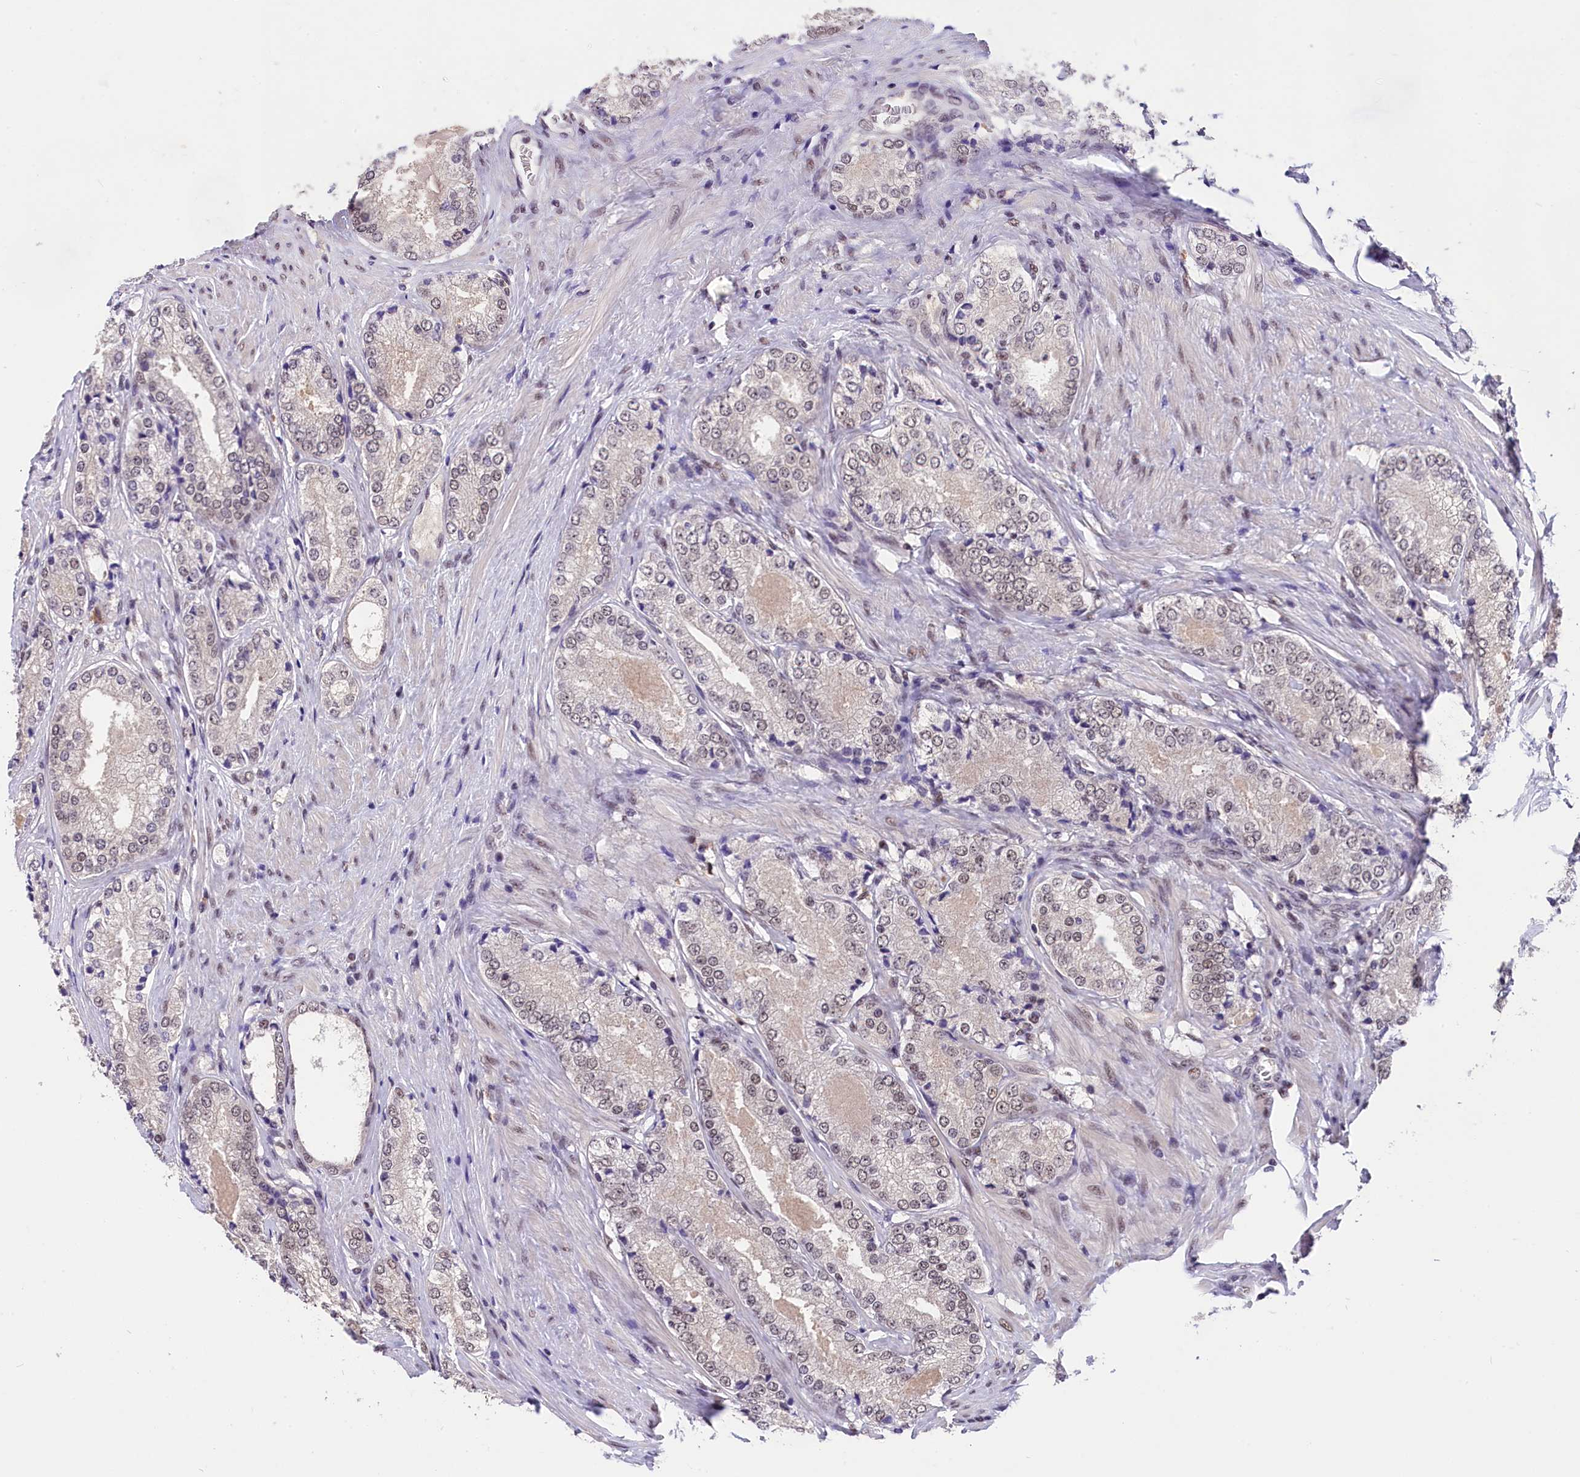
{"staining": {"intensity": "moderate", "quantity": "25%-75%", "location": "nuclear"}, "tissue": "prostate cancer", "cell_type": "Tumor cells", "image_type": "cancer", "snomed": [{"axis": "morphology", "description": "Adenocarcinoma, Low grade"}, {"axis": "topography", "description": "Prostate"}], "caption": "This is an image of immunohistochemistry (IHC) staining of prostate cancer, which shows moderate expression in the nuclear of tumor cells.", "gene": "ZC3H4", "patient": {"sex": "male", "age": 68}}